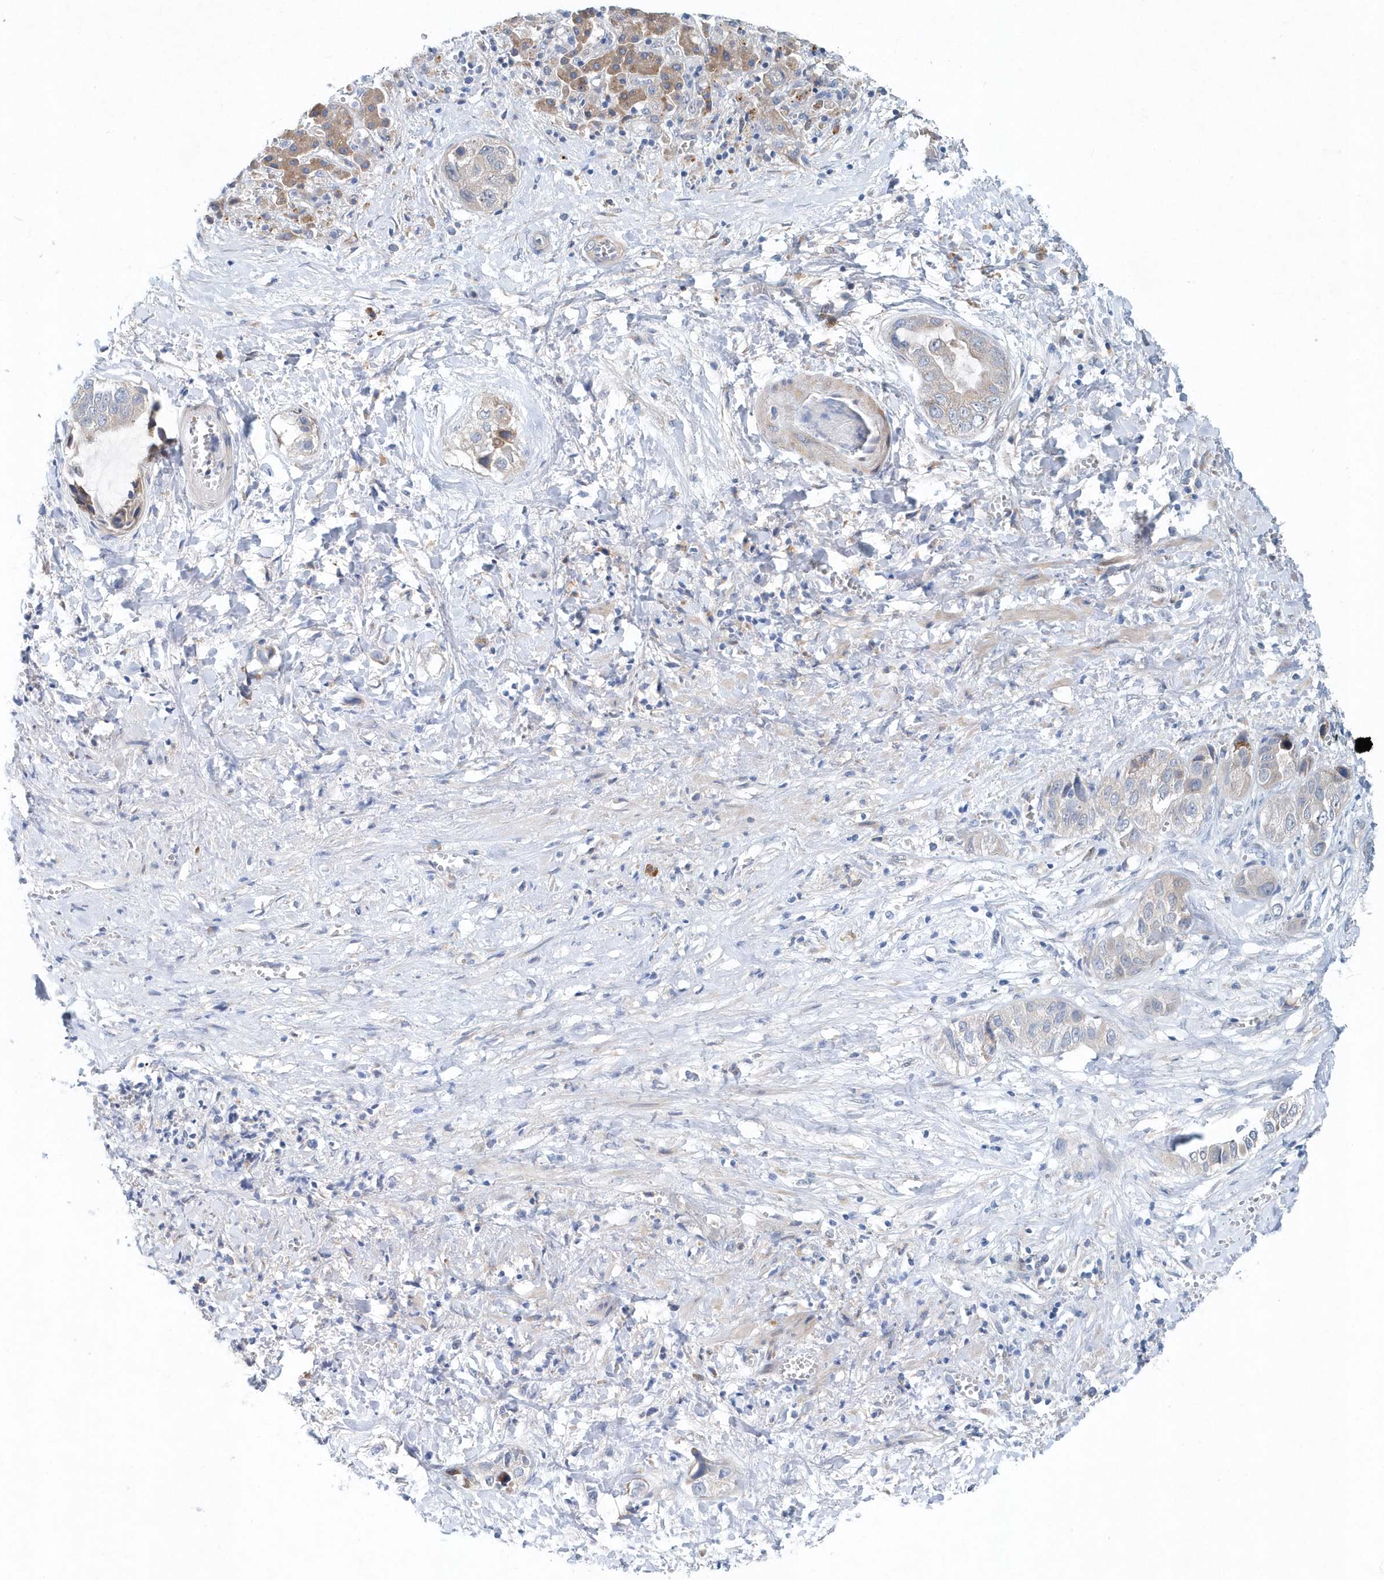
{"staining": {"intensity": "negative", "quantity": "none", "location": "none"}, "tissue": "liver cancer", "cell_type": "Tumor cells", "image_type": "cancer", "snomed": [{"axis": "morphology", "description": "Cholangiocarcinoma"}, {"axis": "topography", "description": "Liver"}], "caption": "Protein analysis of liver cholangiocarcinoma displays no significant expression in tumor cells.", "gene": "PFN2", "patient": {"sex": "female", "age": 52}}